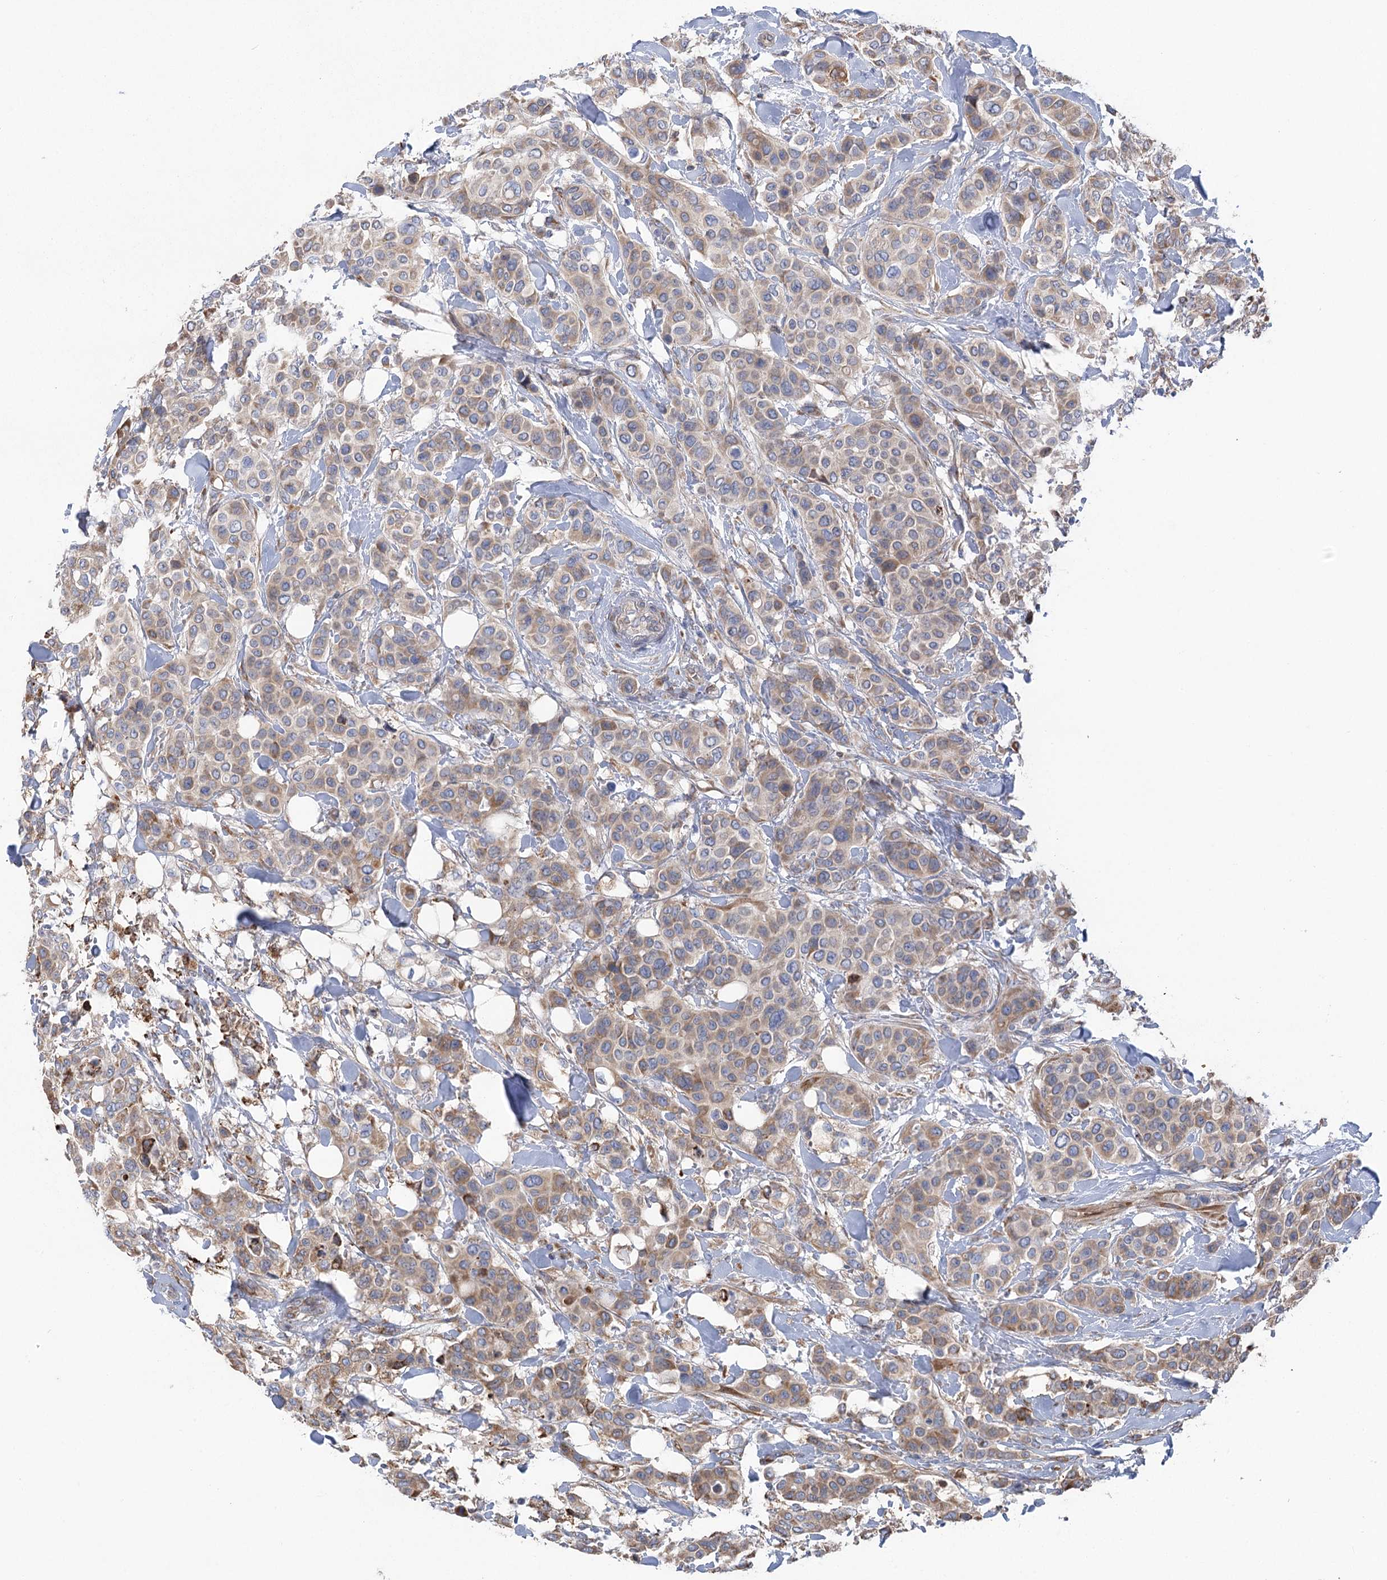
{"staining": {"intensity": "moderate", "quantity": "25%-75%", "location": "cytoplasmic/membranous"}, "tissue": "breast cancer", "cell_type": "Tumor cells", "image_type": "cancer", "snomed": [{"axis": "morphology", "description": "Lobular carcinoma"}, {"axis": "topography", "description": "Breast"}], "caption": "Lobular carcinoma (breast) tissue demonstrates moderate cytoplasmic/membranous positivity in about 25%-75% of tumor cells, visualized by immunohistochemistry. (Stains: DAB (3,3'-diaminobenzidine) in brown, nuclei in blue, Microscopy: brightfield microscopy at high magnification).", "gene": "METTL24", "patient": {"sex": "female", "age": 51}}